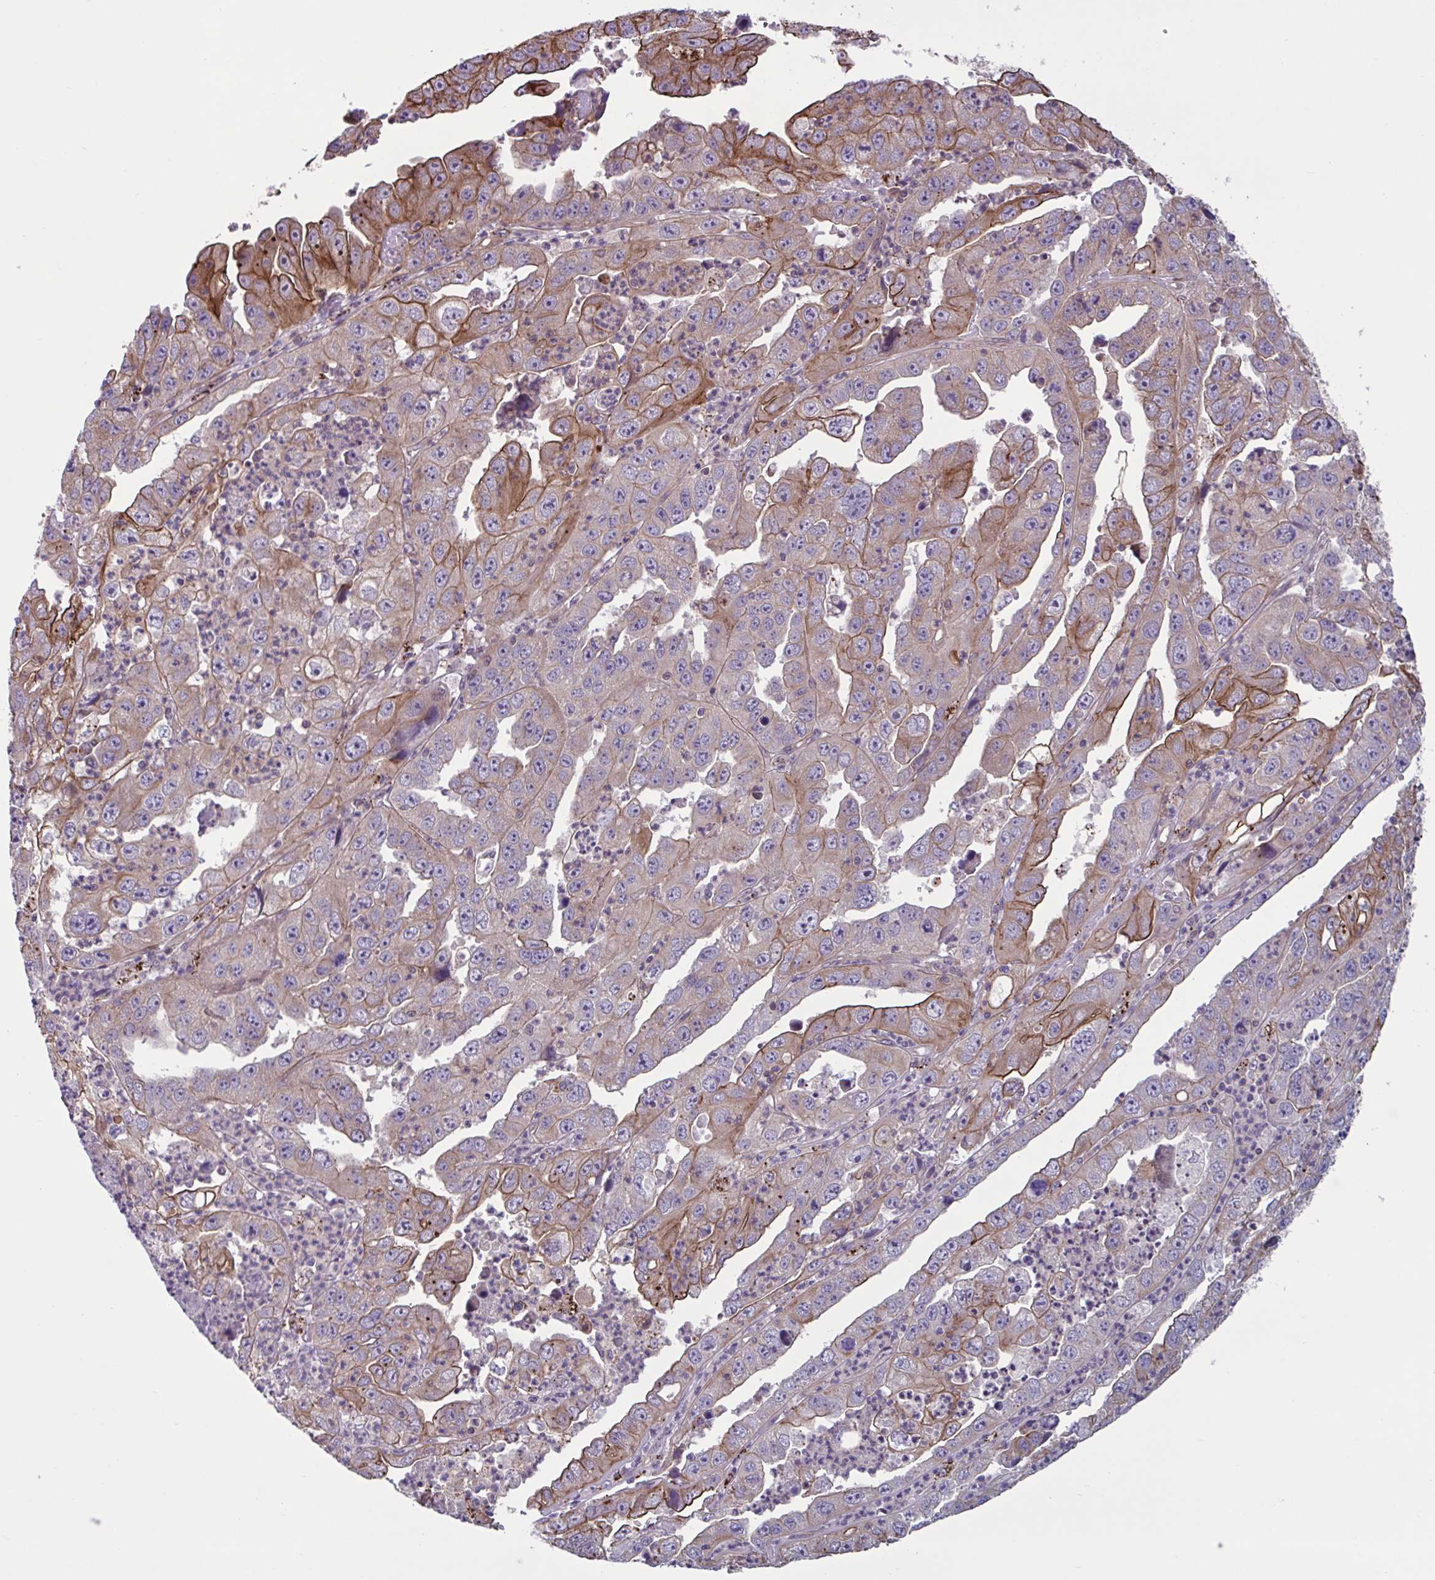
{"staining": {"intensity": "strong", "quantity": "25%-75%", "location": "cytoplasmic/membranous"}, "tissue": "endometrial cancer", "cell_type": "Tumor cells", "image_type": "cancer", "snomed": [{"axis": "morphology", "description": "Adenocarcinoma, NOS"}, {"axis": "topography", "description": "Uterus"}], "caption": "IHC histopathology image of neoplastic tissue: endometrial adenocarcinoma stained using immunohistochemistry demonstrates high levels of strong protein expression localized specifically in the cytoplasmic/membranous of tumor cells, appearing as a cytoplasmic/membranous brown color.", "gene": "GLTP", "patient": {"sex": "female", "age": 62}}